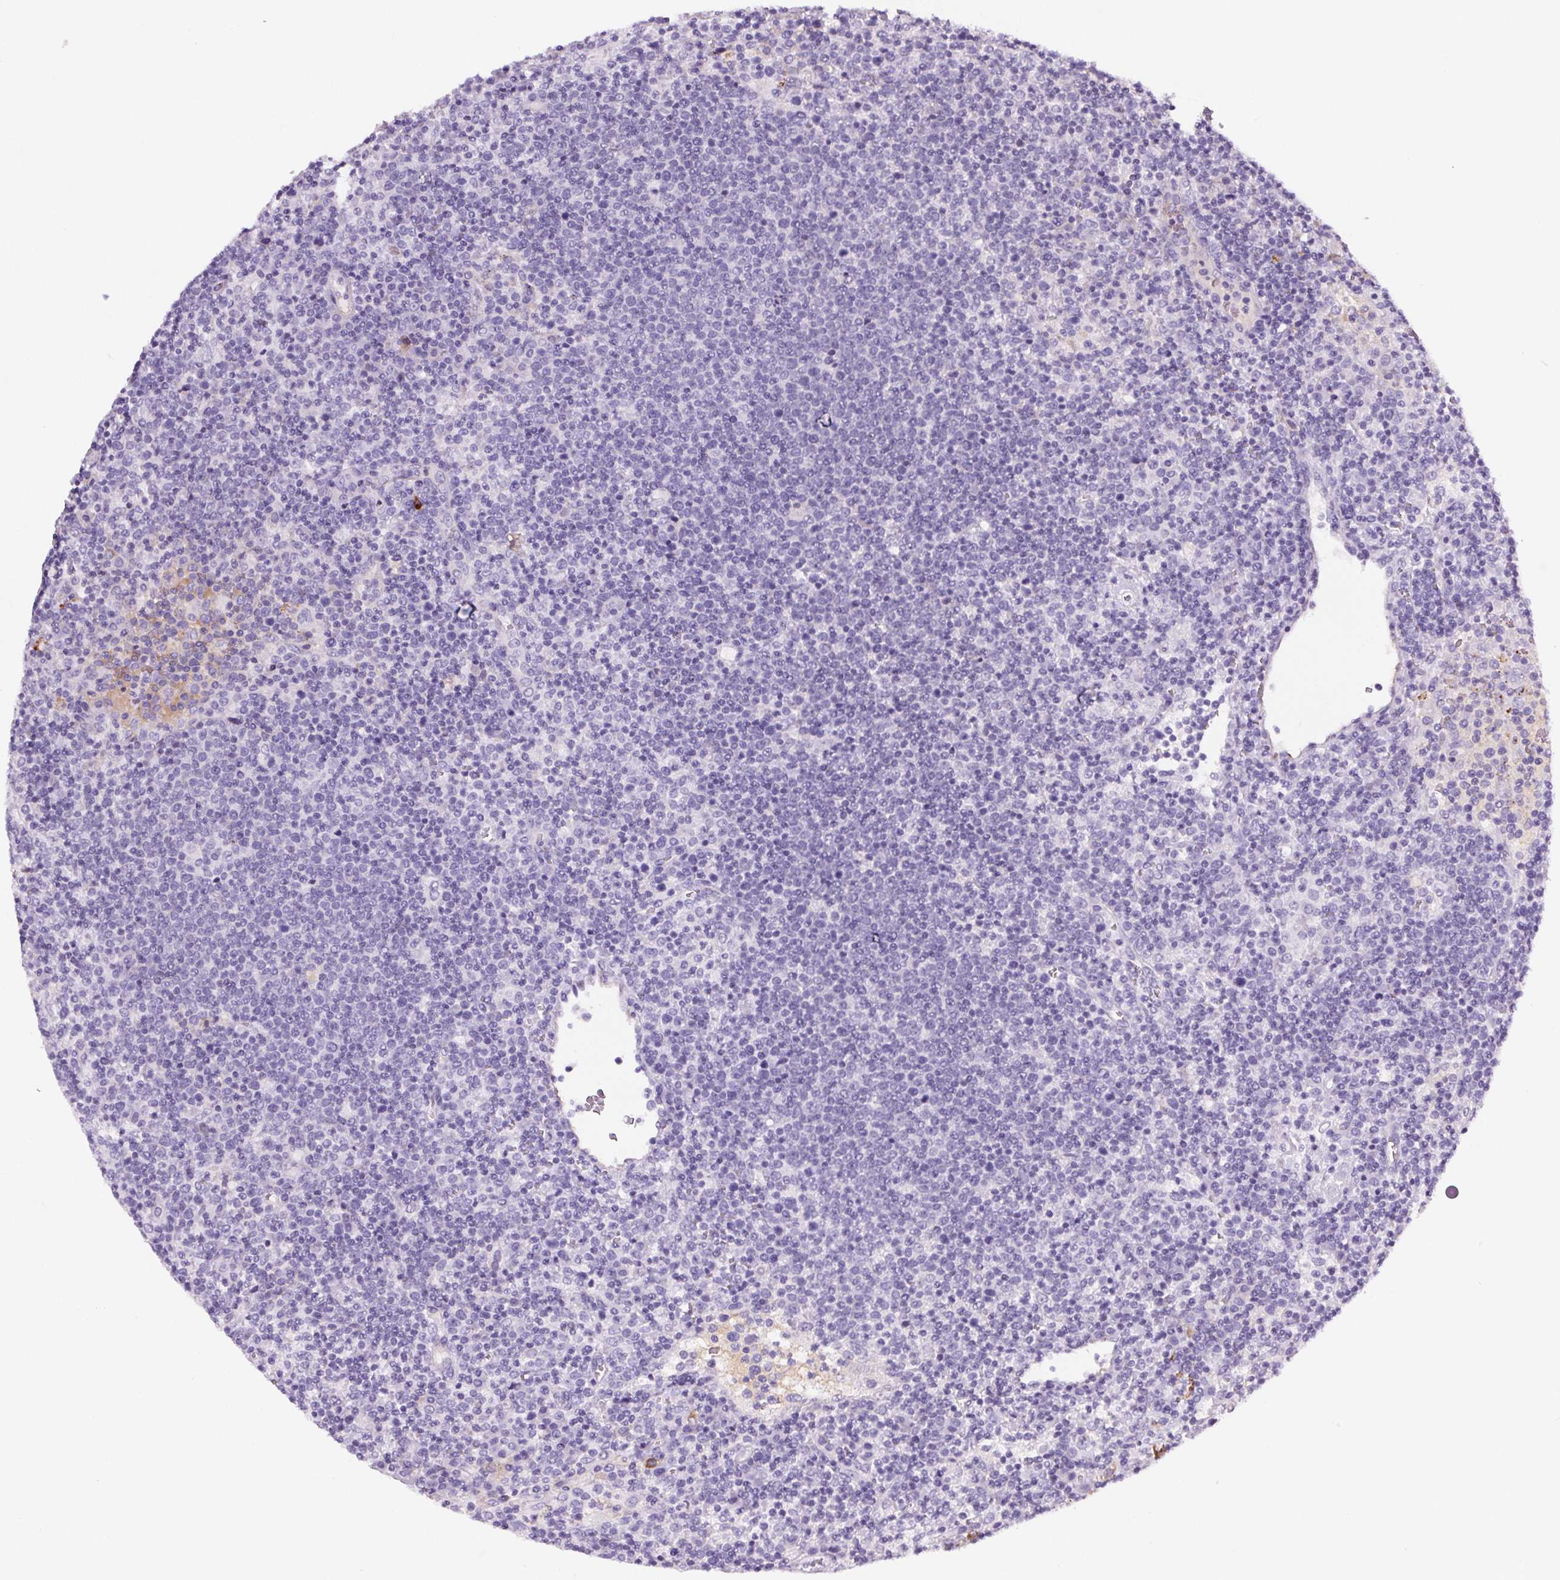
{"staining": {"intensity": "negative", "quantity": "none", "location": "none"}, "tissue": "lymphoma", "cell_type": "Tumor cells", "image_type": "cancer", "snomed": [{"axis": "morphology", "description": "Malignant lymphoma, non-Hodgkin's type, High grade"}, {"axis": "topography", "description": "Lymph node"}], "caption": "IHC histopathology image of neoplastic tissue: lymphoma stained with DAB (3,3'-diaminobenzidine) shows no significant protein positivity in tumor cells.", "gene": "CD5L", "patient": {"sex": "male", "age": 61}}